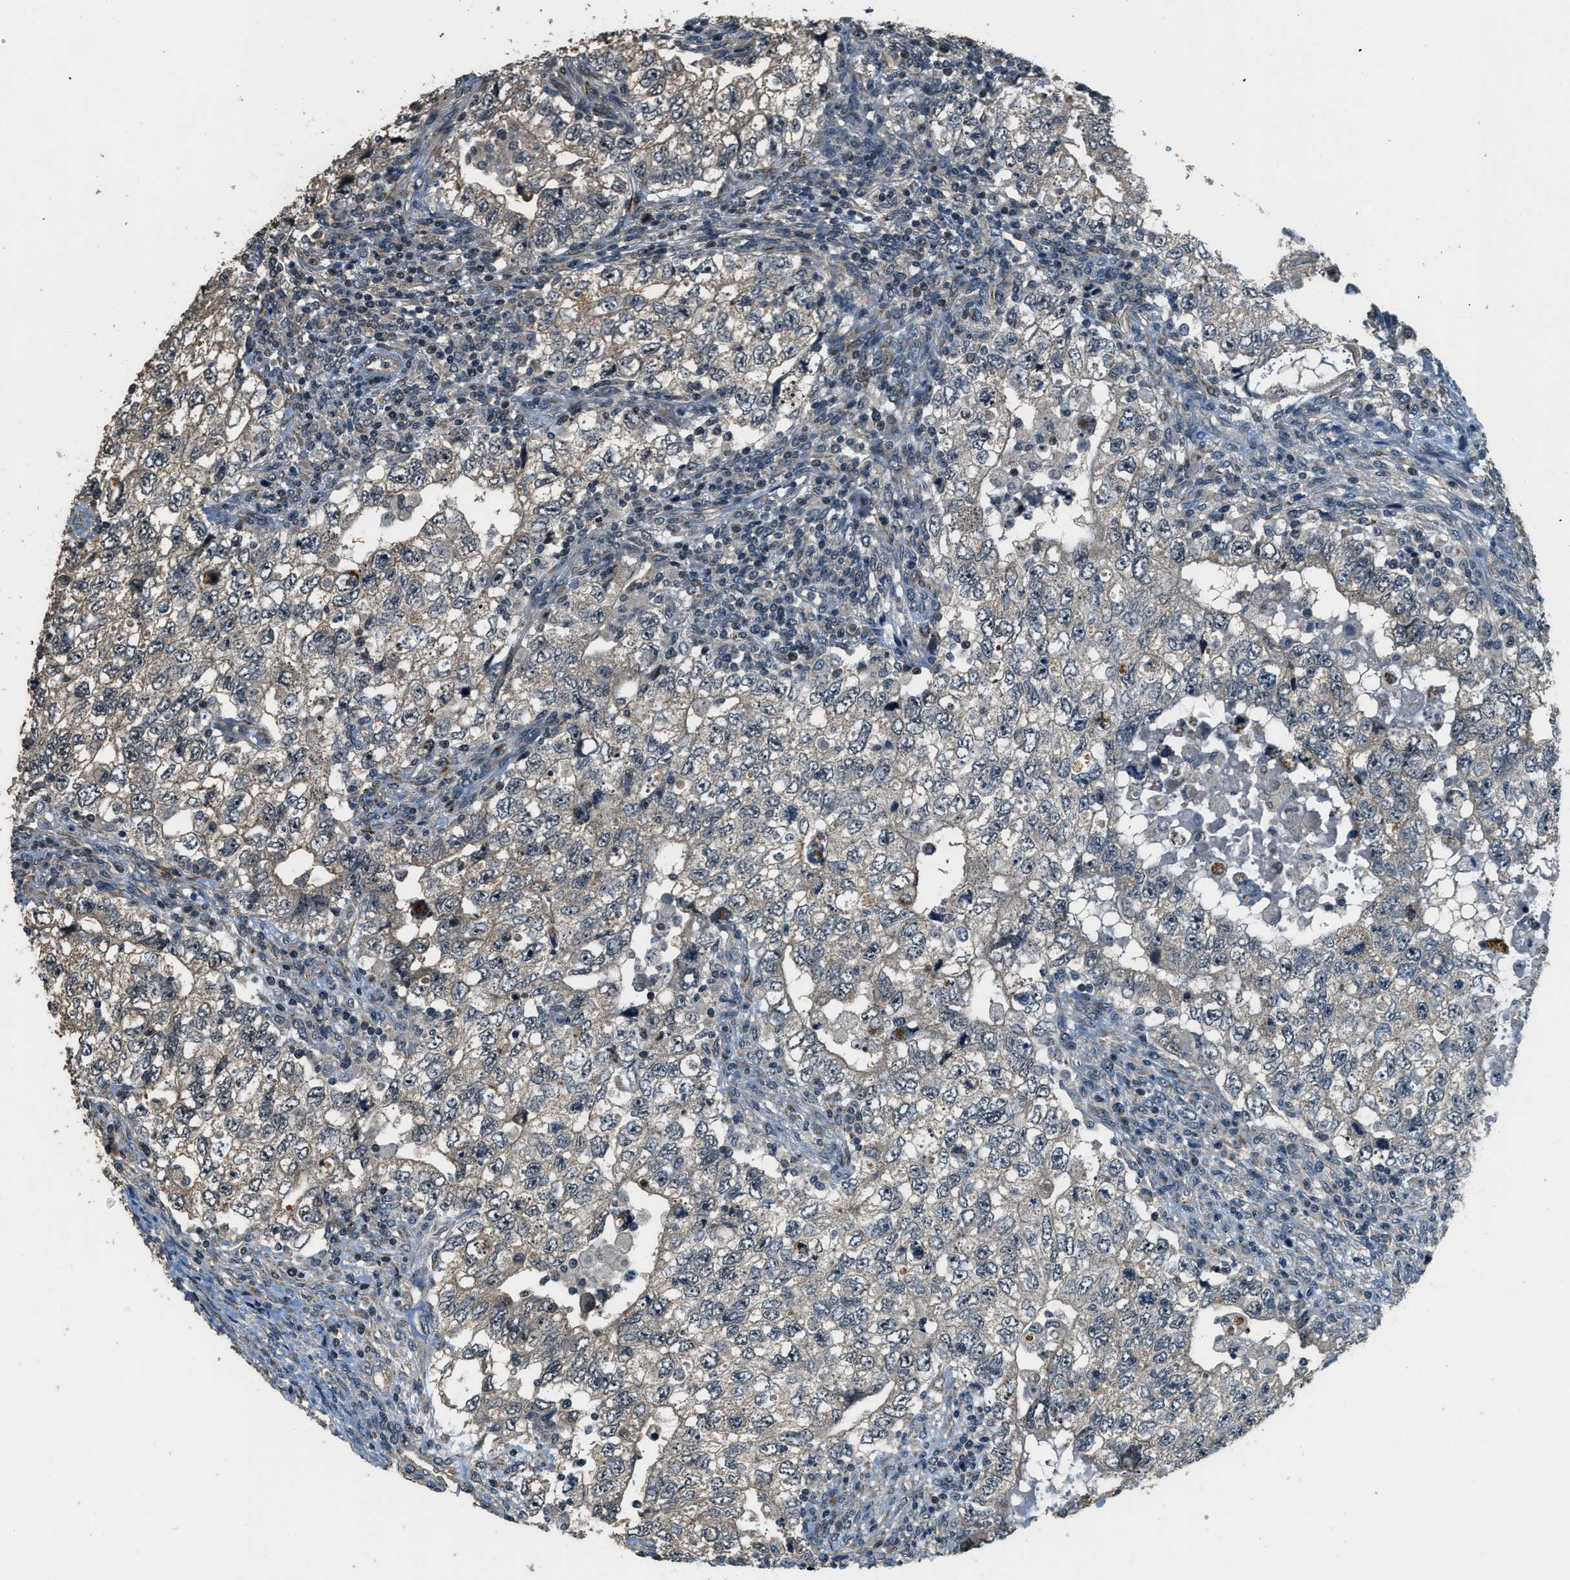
{"staining": {"intensity": "negative", "quantity": "none", "location": "none"}, "tissue": "testis cancer", "cell_type": "Tumor cells", "image_type": "cancer", "snomed": [{"axis": "morphology", "description": "Carcinoma, Embryonal, NOS"}, {"axis": "topography", "description": "Testis"}], "caption": "IHC image of testis embryonal carcinoma stained for a protein (brown), which displays no positivity in tumor cells.", "gene": "MED21", "patient": {"sex": "male", "age": 36}}